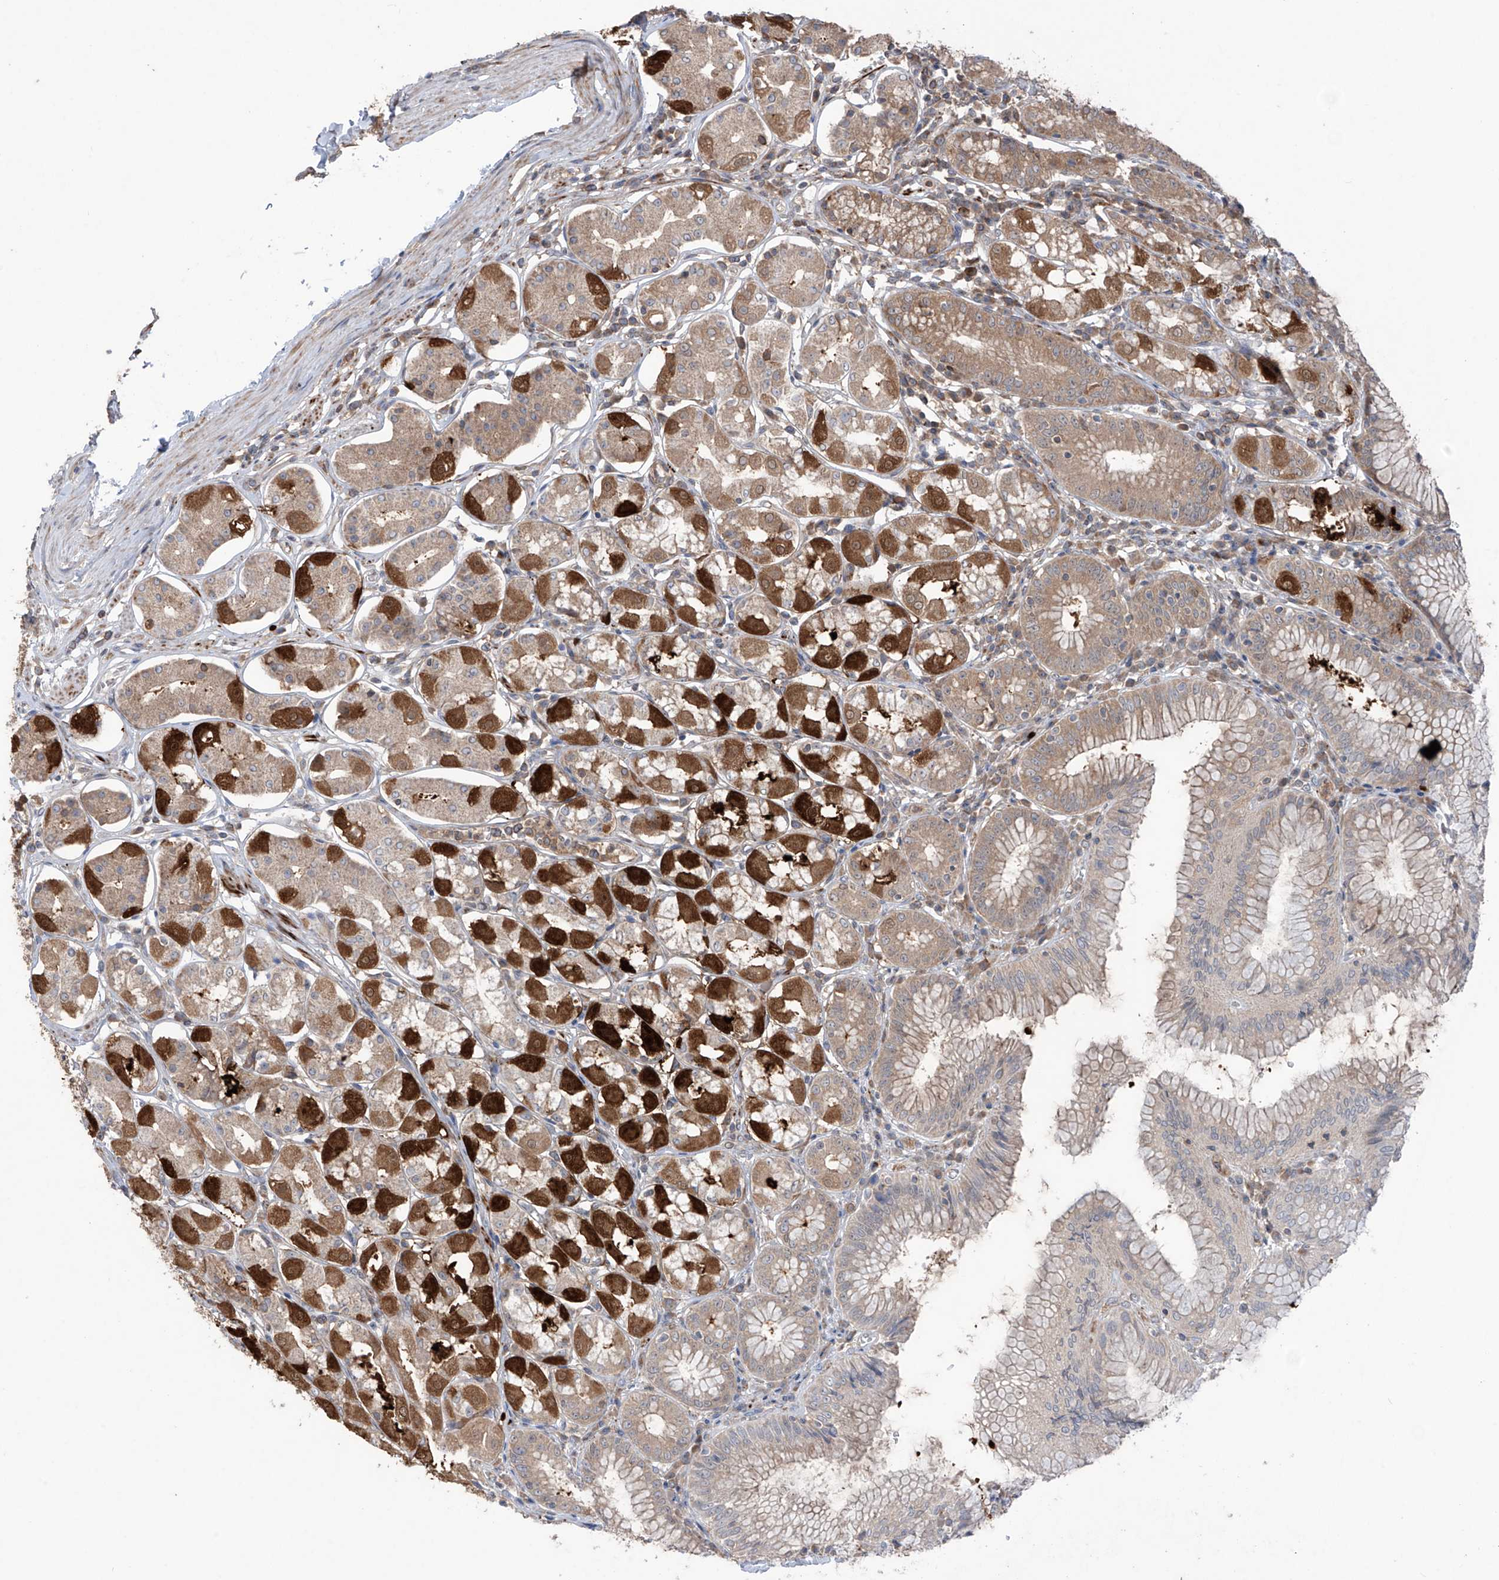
{"staining": {"intensity": "strong", "quantity": "25%-75%", "location": "cytoplasmic/membranous"}, "tissue": "stomach", "cell_type": "Glandular cells", "image_type": "normal", "snomed": [{"axis": "morphology", "description": "Normal tissue, NOS"}, {"axis": "topography", "description": "Stomach, lower"}], "caption": "Immunohistochemical staining of benign human stomach reveals strong cytoplasmic/membranous protein staining in approximately 25%-75% of glandular cells.", "gene": "SAMD3", "patient": {"sex": "female", "age": 56}}